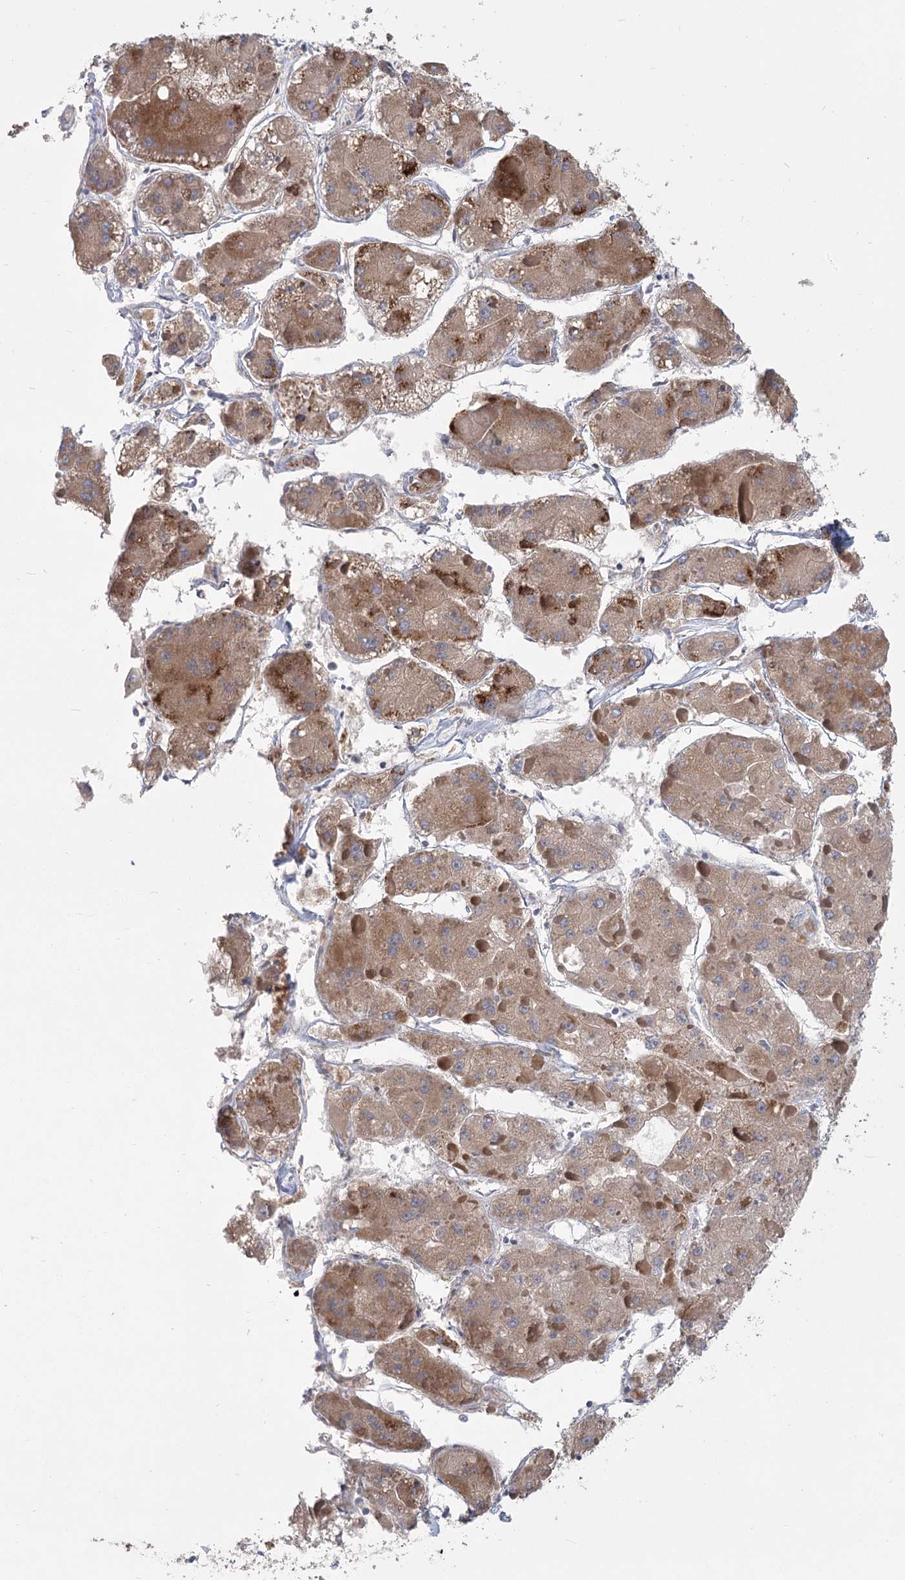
{"staining": {"intensity": "moderate", "quantity": ">75%", "location": "cytoplasmic/membranous"}, "tissue": "liver cancer", "cell_type": "Tumor cells", "image_type": "cancer", "snomed": [{"axis": "morphology", "description": "Carcinoma, Hepatocellular, NOS"}, {"axis": "topography", "description": "Liver"}], "caption": "This micrograph shows immunohistochemistry (IHC) staining of hepatocellular carcinoma (liver), with medium moderate cytoplasmic/membranous staining in approximately >75% of tumor cells.", "gene": "CNTLN", "patient": {"sex": "female", "age": 73}}